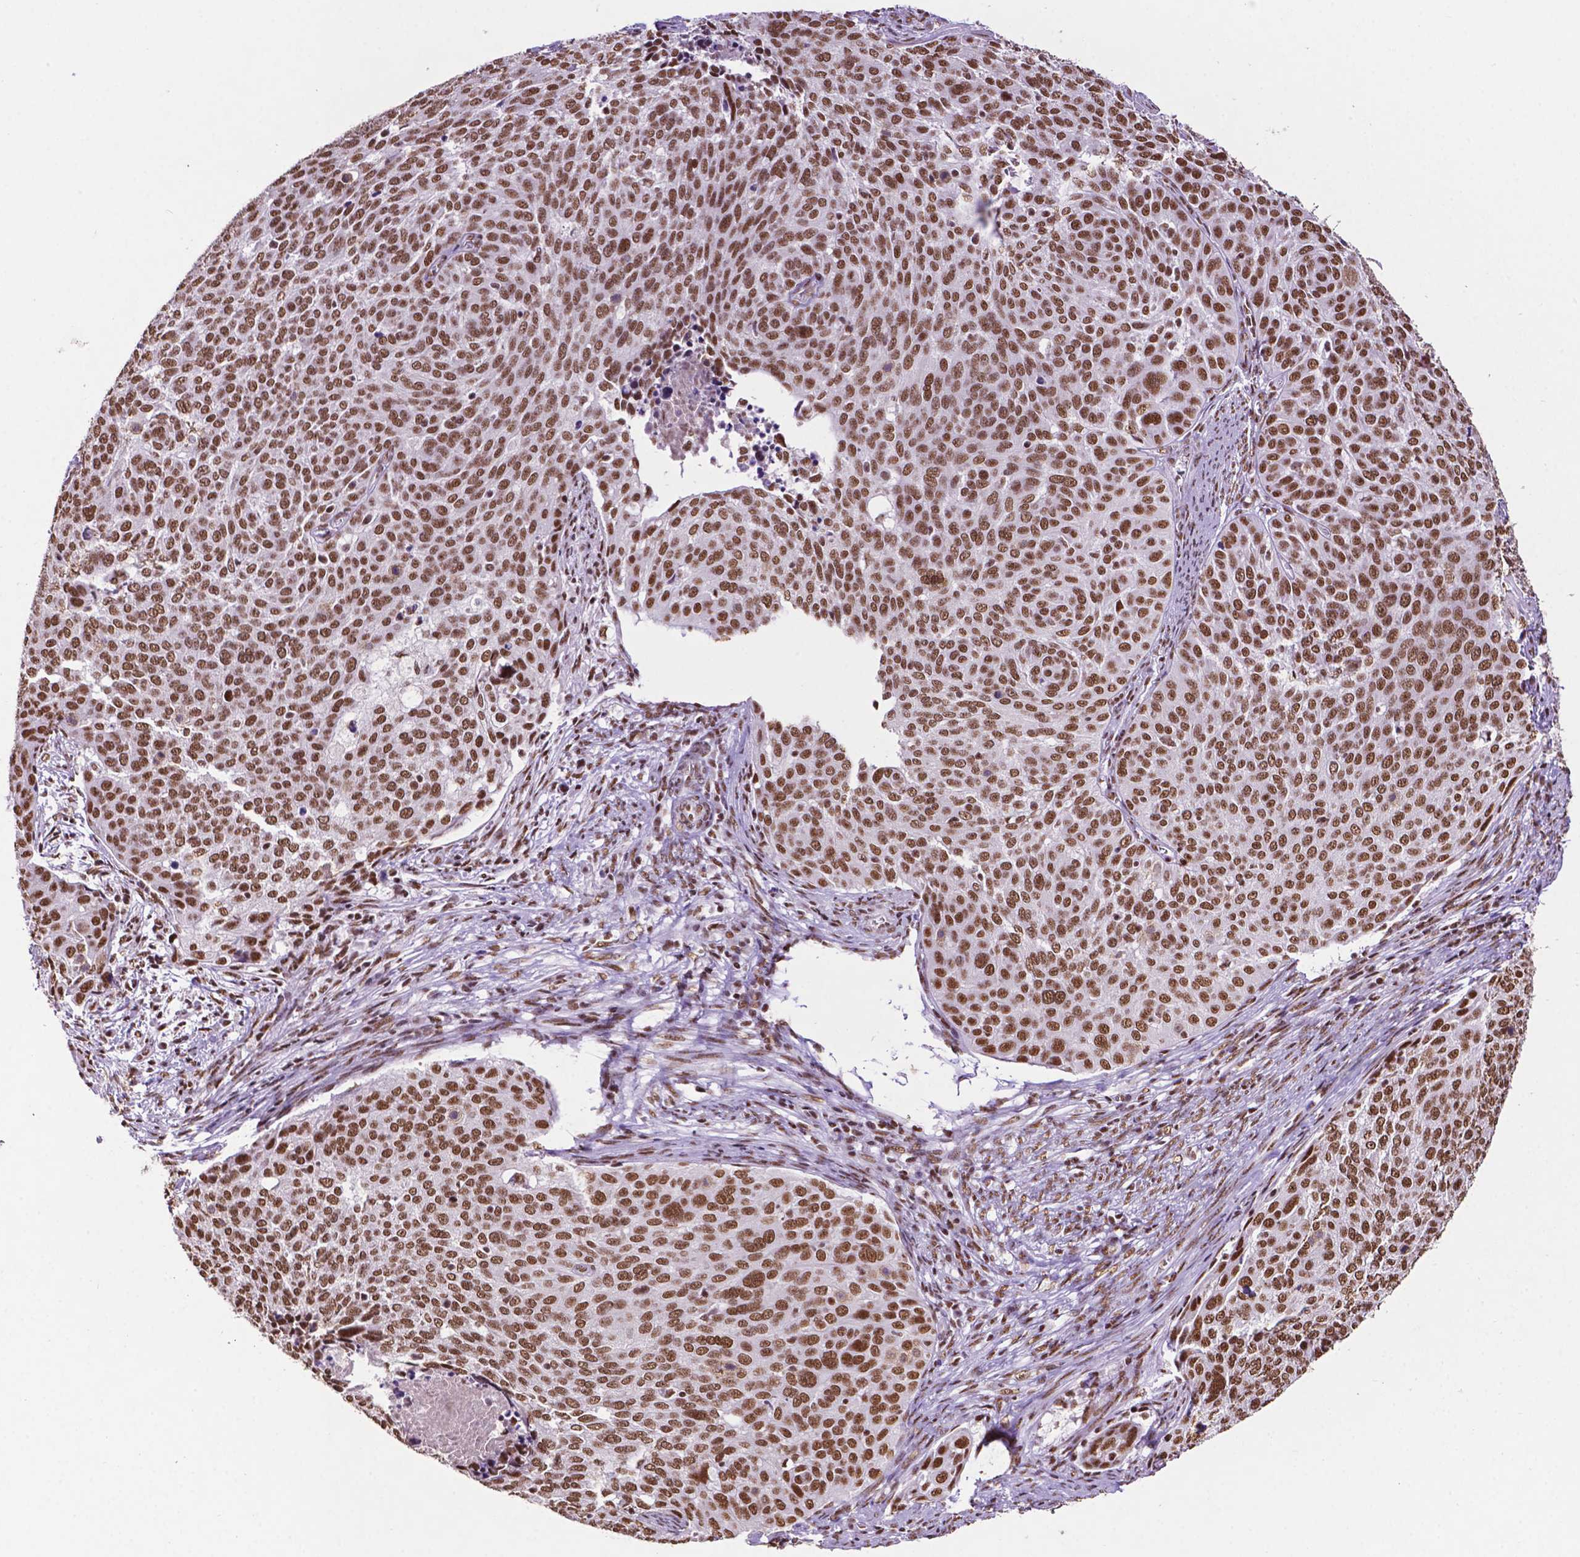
{"staining": {"intensity": "moderate", "quantity": ">75%", "location": "nuclear"}, "tissue": "cervical cancer", "cell_type": "Tumor cells", "image_type": "cancer", "snomed": [{"axis": "morphology", "description": "Squamous cell carcinoma, NOS"}, {"axis": "topography", "description": "Cervix"}], "caption": "Immunohistochemistry (DAB (3,3'-diaminobenzidine)) staining of squamous cell carcinoma (cervical) reveals moderate nuclear protein expression in approximately >75% of tumor cells. (Brightfield microscopy of DAB IHC at high magnification).", "gene": "CCAR2", "patient": {"sex": "female", "age": 39}}